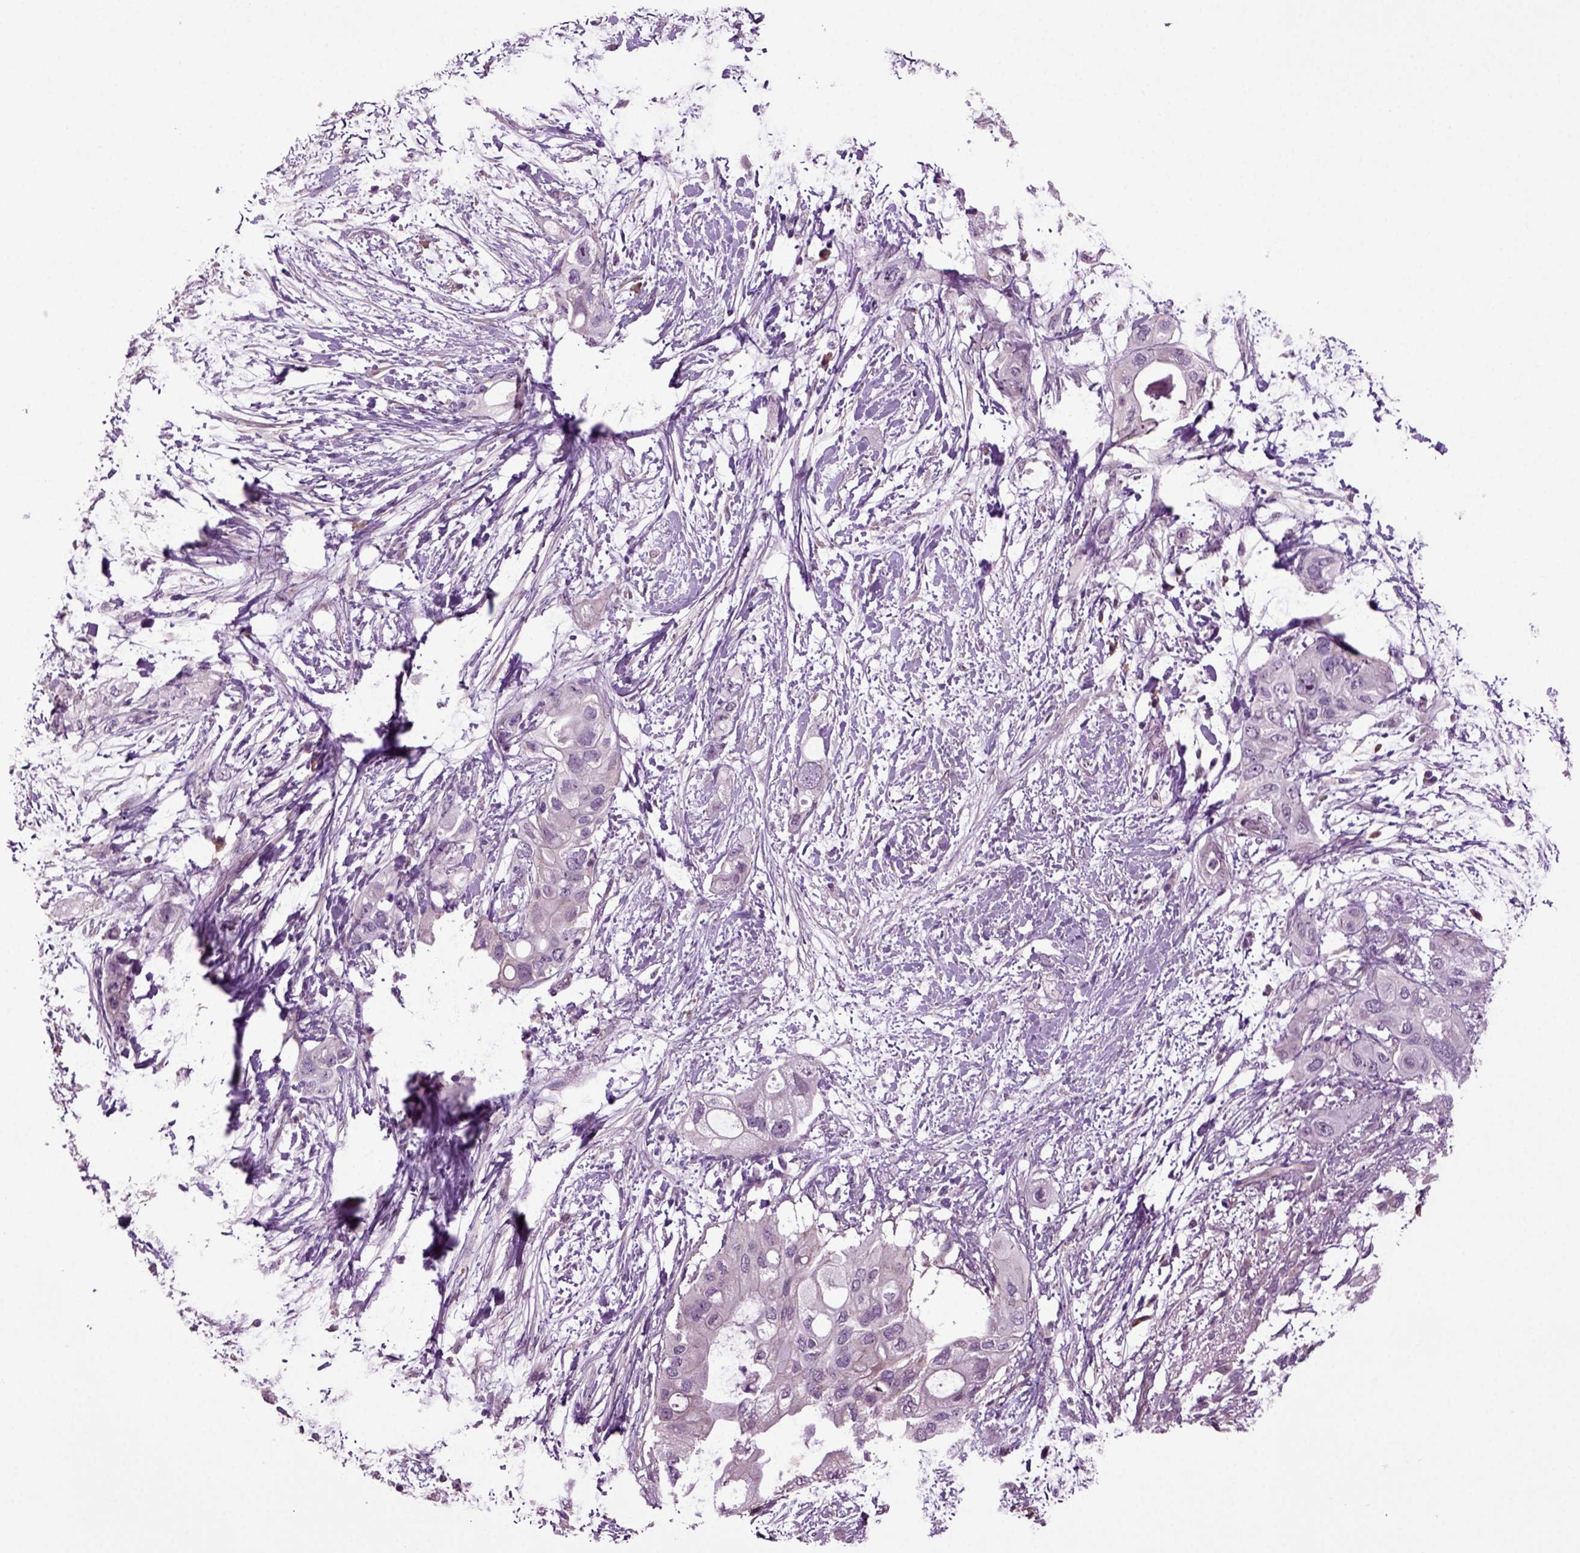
{"staining": {"intensity": "negative", "quantity": "none", "location": "none"}, "tissue": "pancreatic cancer", "cell_type": "Tumor cells", "image_type": "cancer", "snomed": [{"axis": "morphology", "description": "Adenocarcinoma, NOS"}, {"axis": "topography", "description": "Pancreas"}], "caption": "Immunohistochemical staining of pancreatic adenocarcinoma reveals no significant expression in tumor cells.", "gene": "HAGHL", "patient": {"sex": "female", "age": 72}}